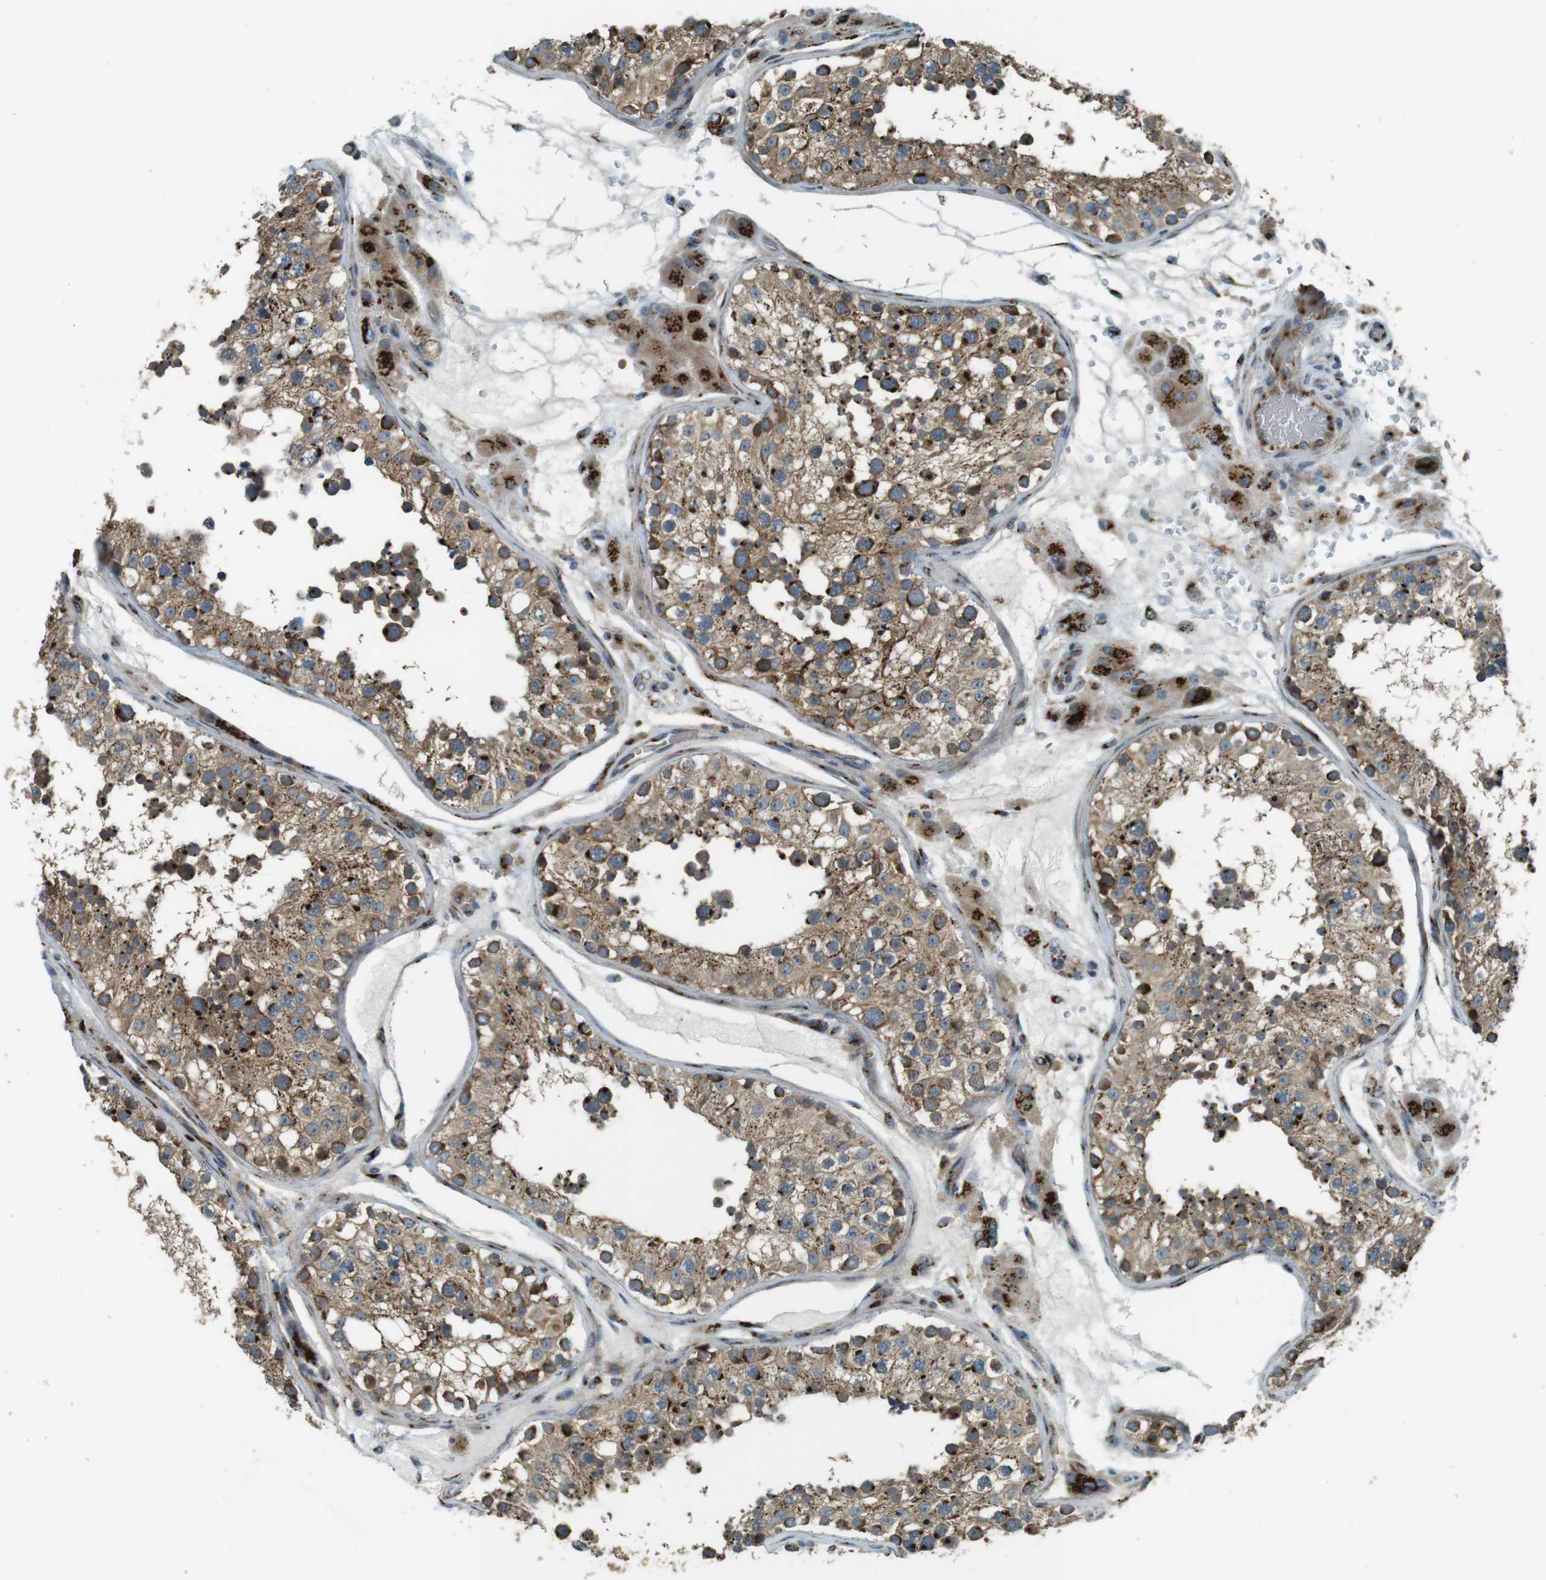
{"staining": {"intensity": "moderate", "quantity": ">75%", "location": "cytoplasmic/membranous"}, "tissue": "testis", "cell_type": "Cells in seminiferous ducts", "image_type": "normal", "snomed": [{"axis": "morphology", "description": "Normal tissue, NOS"}, {"axis": "topography", "description": "Testis"}], "caption": "Moderate cytoplasmic/membranous protein positivity is seen in approximately >75% of cells in seminiferous ducts in testis. The staining is performed using DAB brown chromogen to label protein expression. The nuclei are counter-stained blue using hematoxylin.", "gene": "TMEM115", "patient": {"sex": "male", "age": 26}}